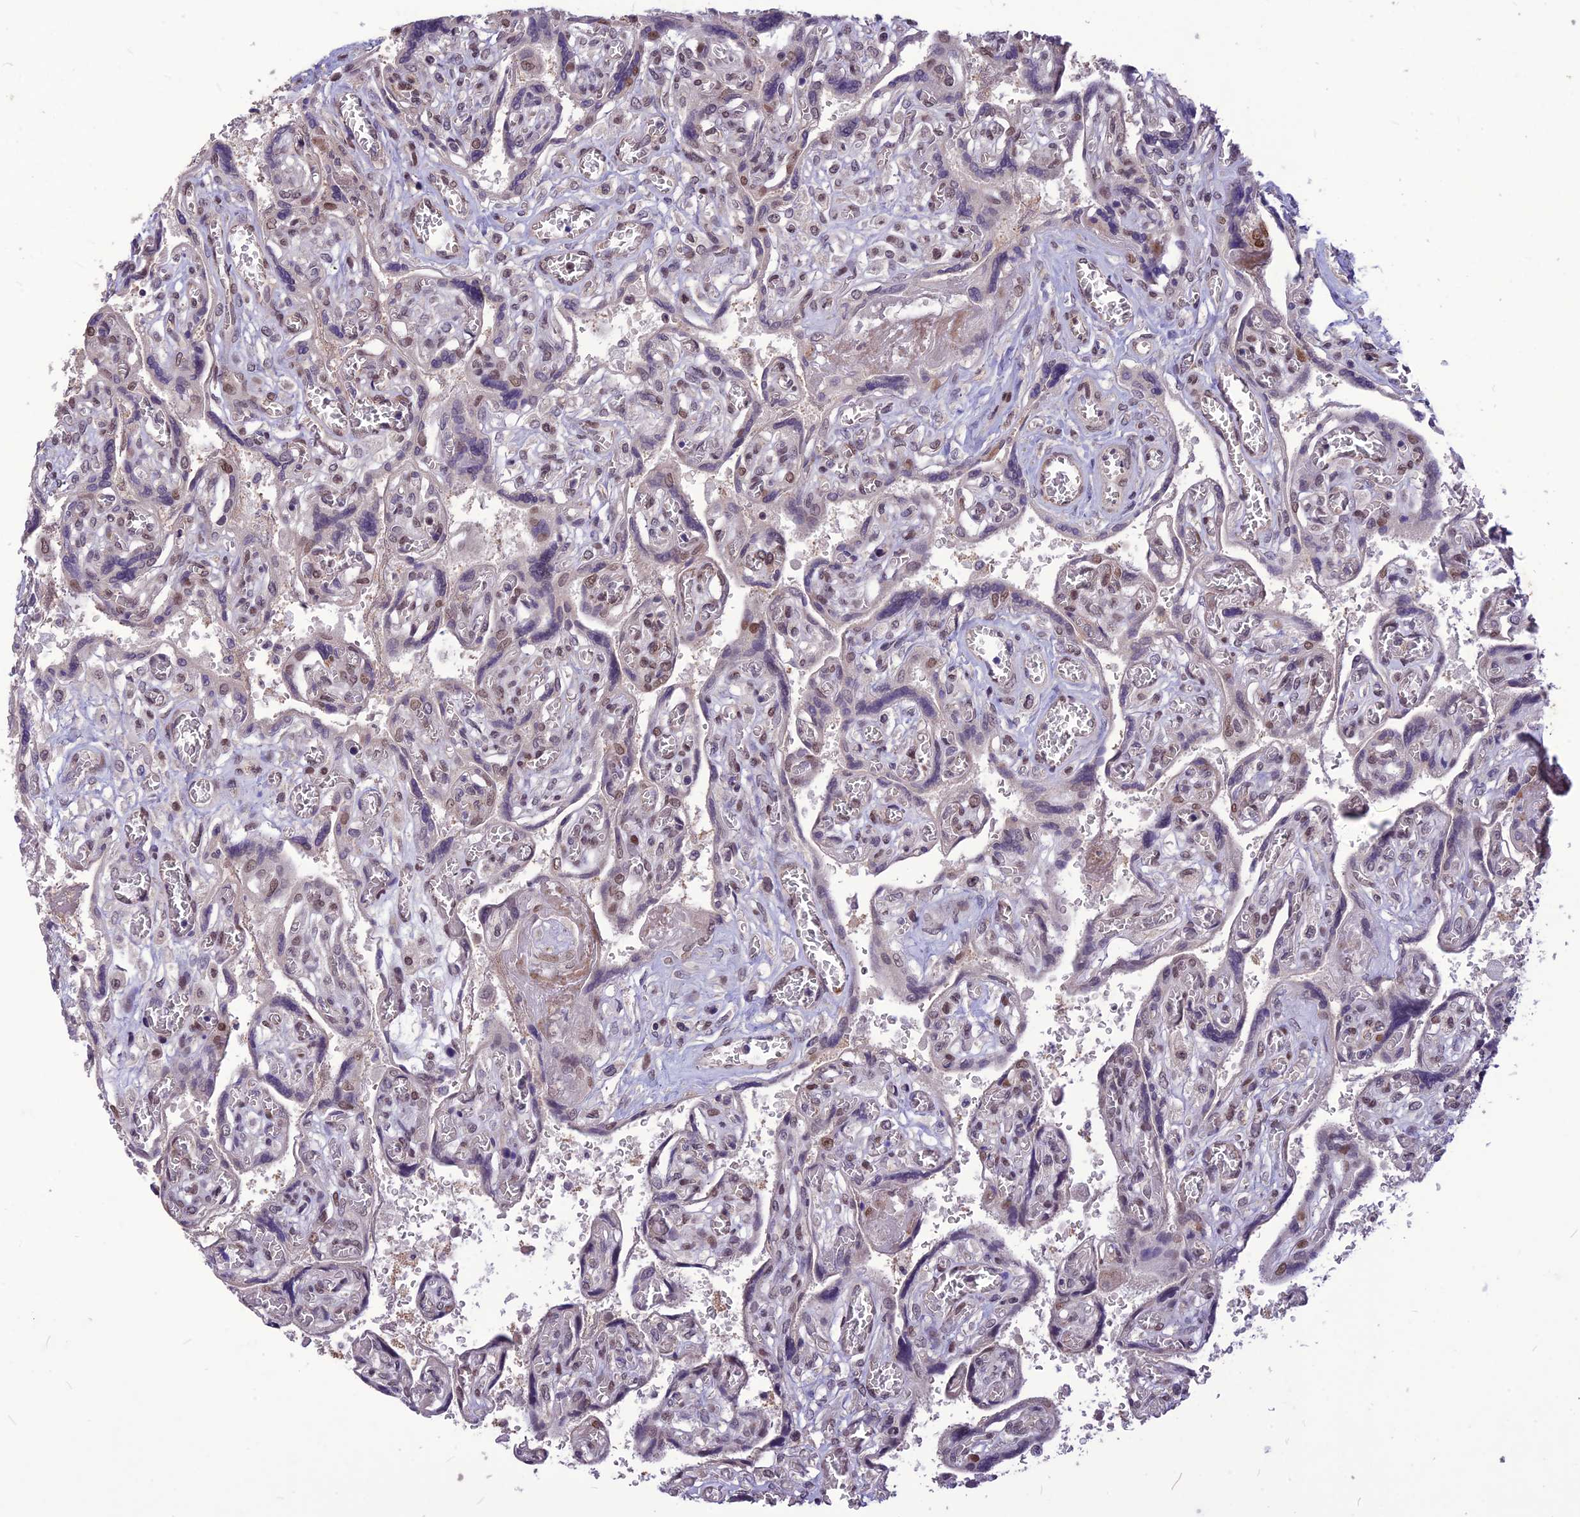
{"staining": {"intensity": "moderate", "quantity": ">75%", "location": "nuclear"}, "tissue": "placenta", "cell_type": "Decidual cells", "image_type": "normal", "snomed": [{"axis": "morphology", "description": "Normal tissue, NOS"}, {"axis": "topography", "description": "Placenta"}], "caption": "Immunohistochemistry (IHC) (DAB) staining of unremarkable placenta displays moderate nuclear protein staining in approximately >75% of decidual cells. The staining was performed using DAB (3,3'-diaminobenzidine), with brown indicating positive protein expression. Nuclei are stained blue with hematoxylin.", "gene": "DIS3", "patient": {"sex": "female", "age": 39}}